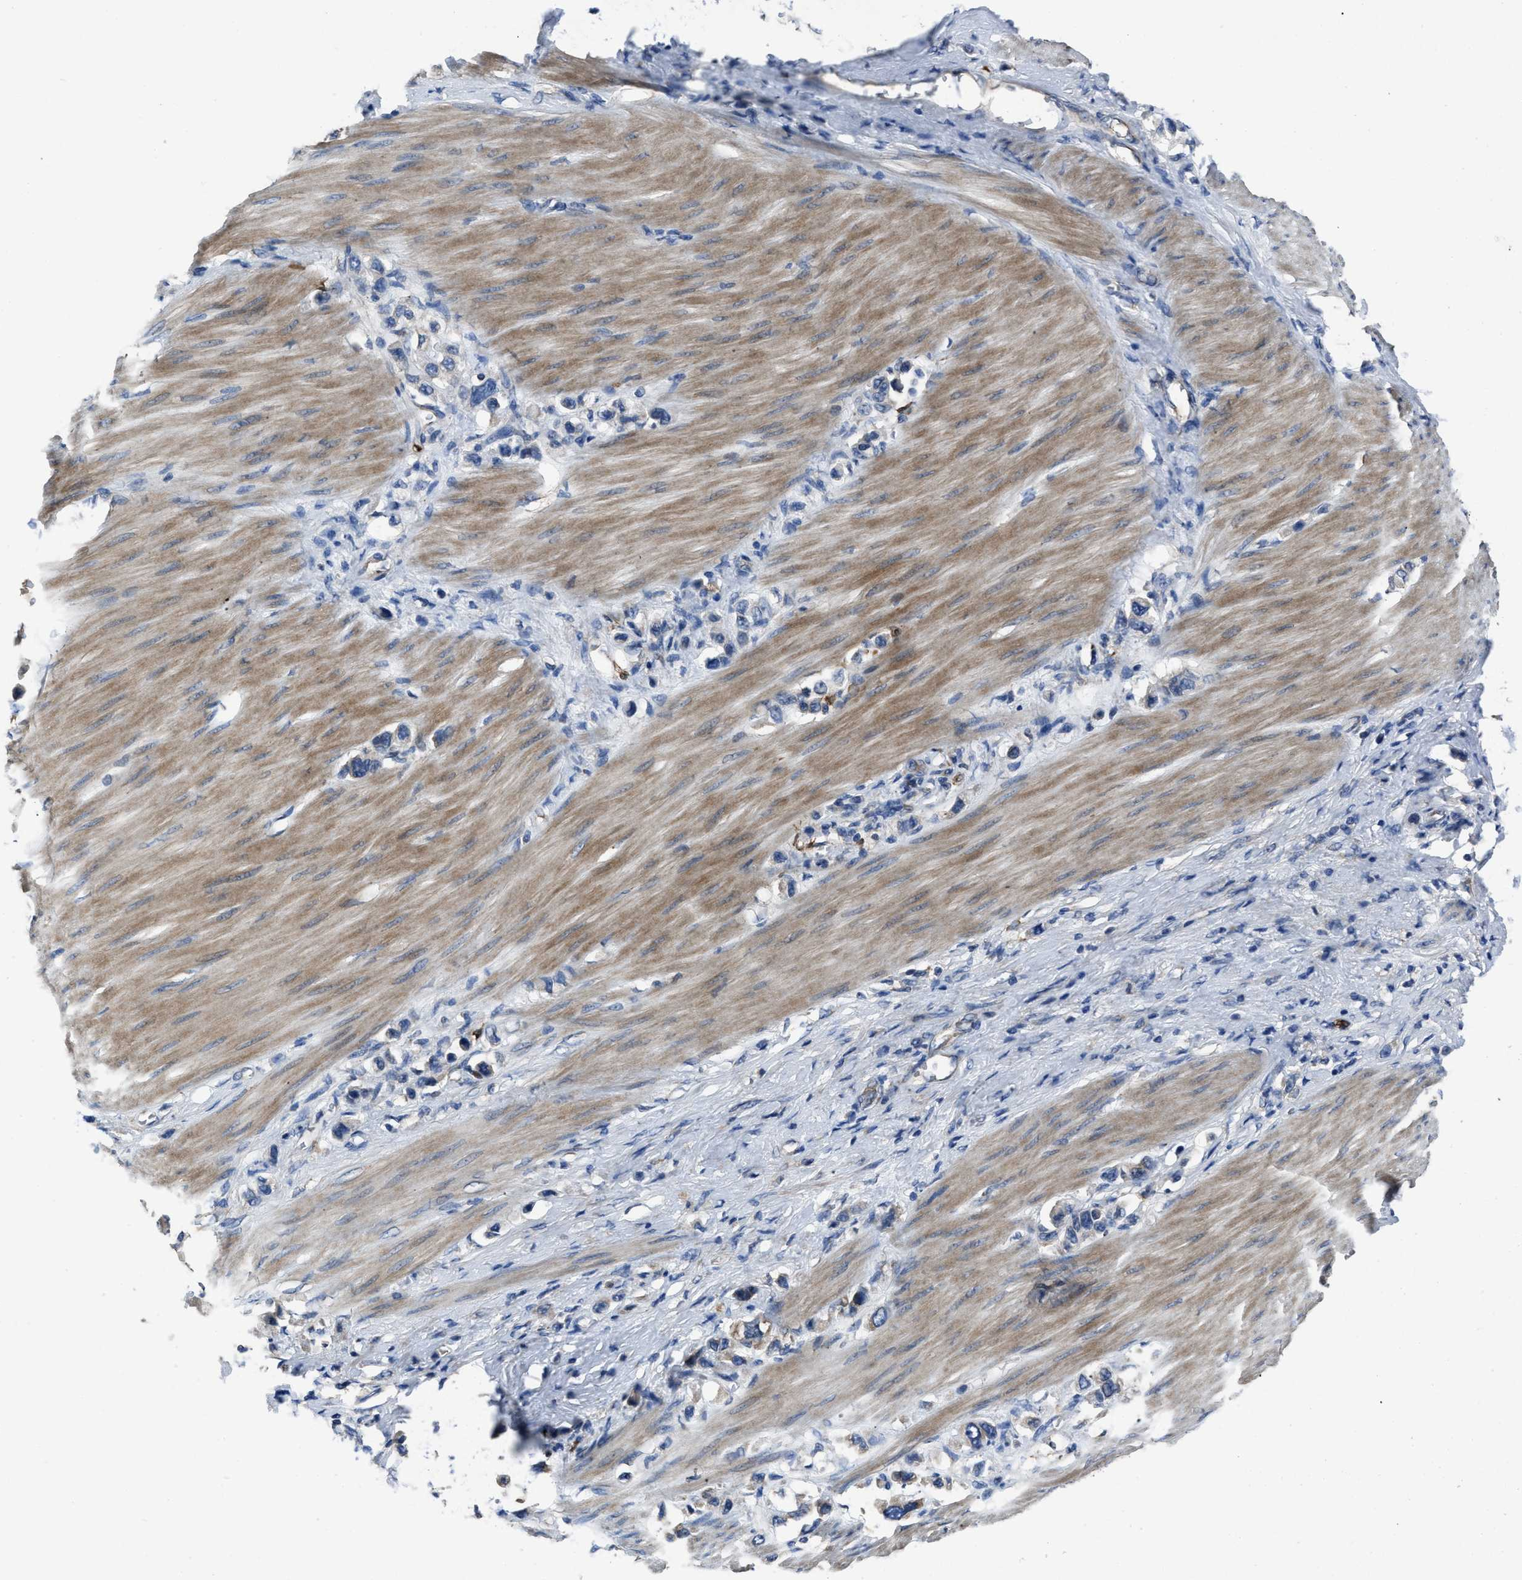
{"staining": {"intensity": "negative", "quantity": "none", "location": "none"}, "tissue": "stomach cancer", "cell_type": "Tumor cells", "image_type": "cancer", "snomed": [{"axis": "morphology", "description": "Adenocarcinoma, NOS"}, {"axis": "topography", "description": "Stomach"}], "caption": "Tumor cells are negative for brown protein staining in stomach cancer. (DAB (3,3'-diaminobenzidine) immunohistochemistry (IHC) visualized using brightfield microscopy, high magnification).", "gene": "ANGPT1", "patient": {"sex": "female", "age": 65}}